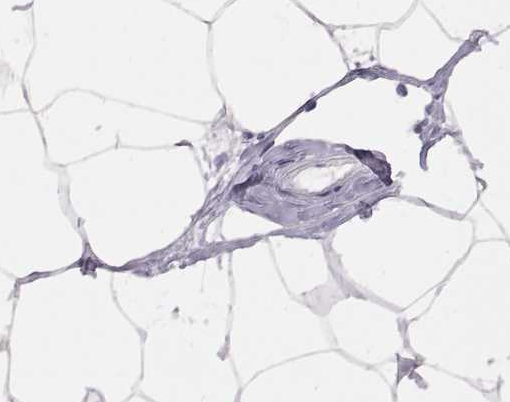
{"staining": {"intensity": "negative", "quantity": "none", "location": "none"}, "tissue": "breast", "cell_type": "Adipocytes", "image_type": "normal", "snomed": [{"axis": "morphology", "description": "Normal tissue, NOS"}, {"axis": "topography", "description": "Breast"}], "caption": "This image is of normal breast stained with IHC to label a protein in brown with the nuclei are counter-stained blue. There is no staining in adipocytes. The staining was performed using DAB (3,3'-diaminobenzidine) to visualize the protein expression in brown, while the nuclei were stained in blue with hematoxylin (Magnification: 20x).", "gene": "CARTPT", "patient": {"sex": "female", "age": 32}}